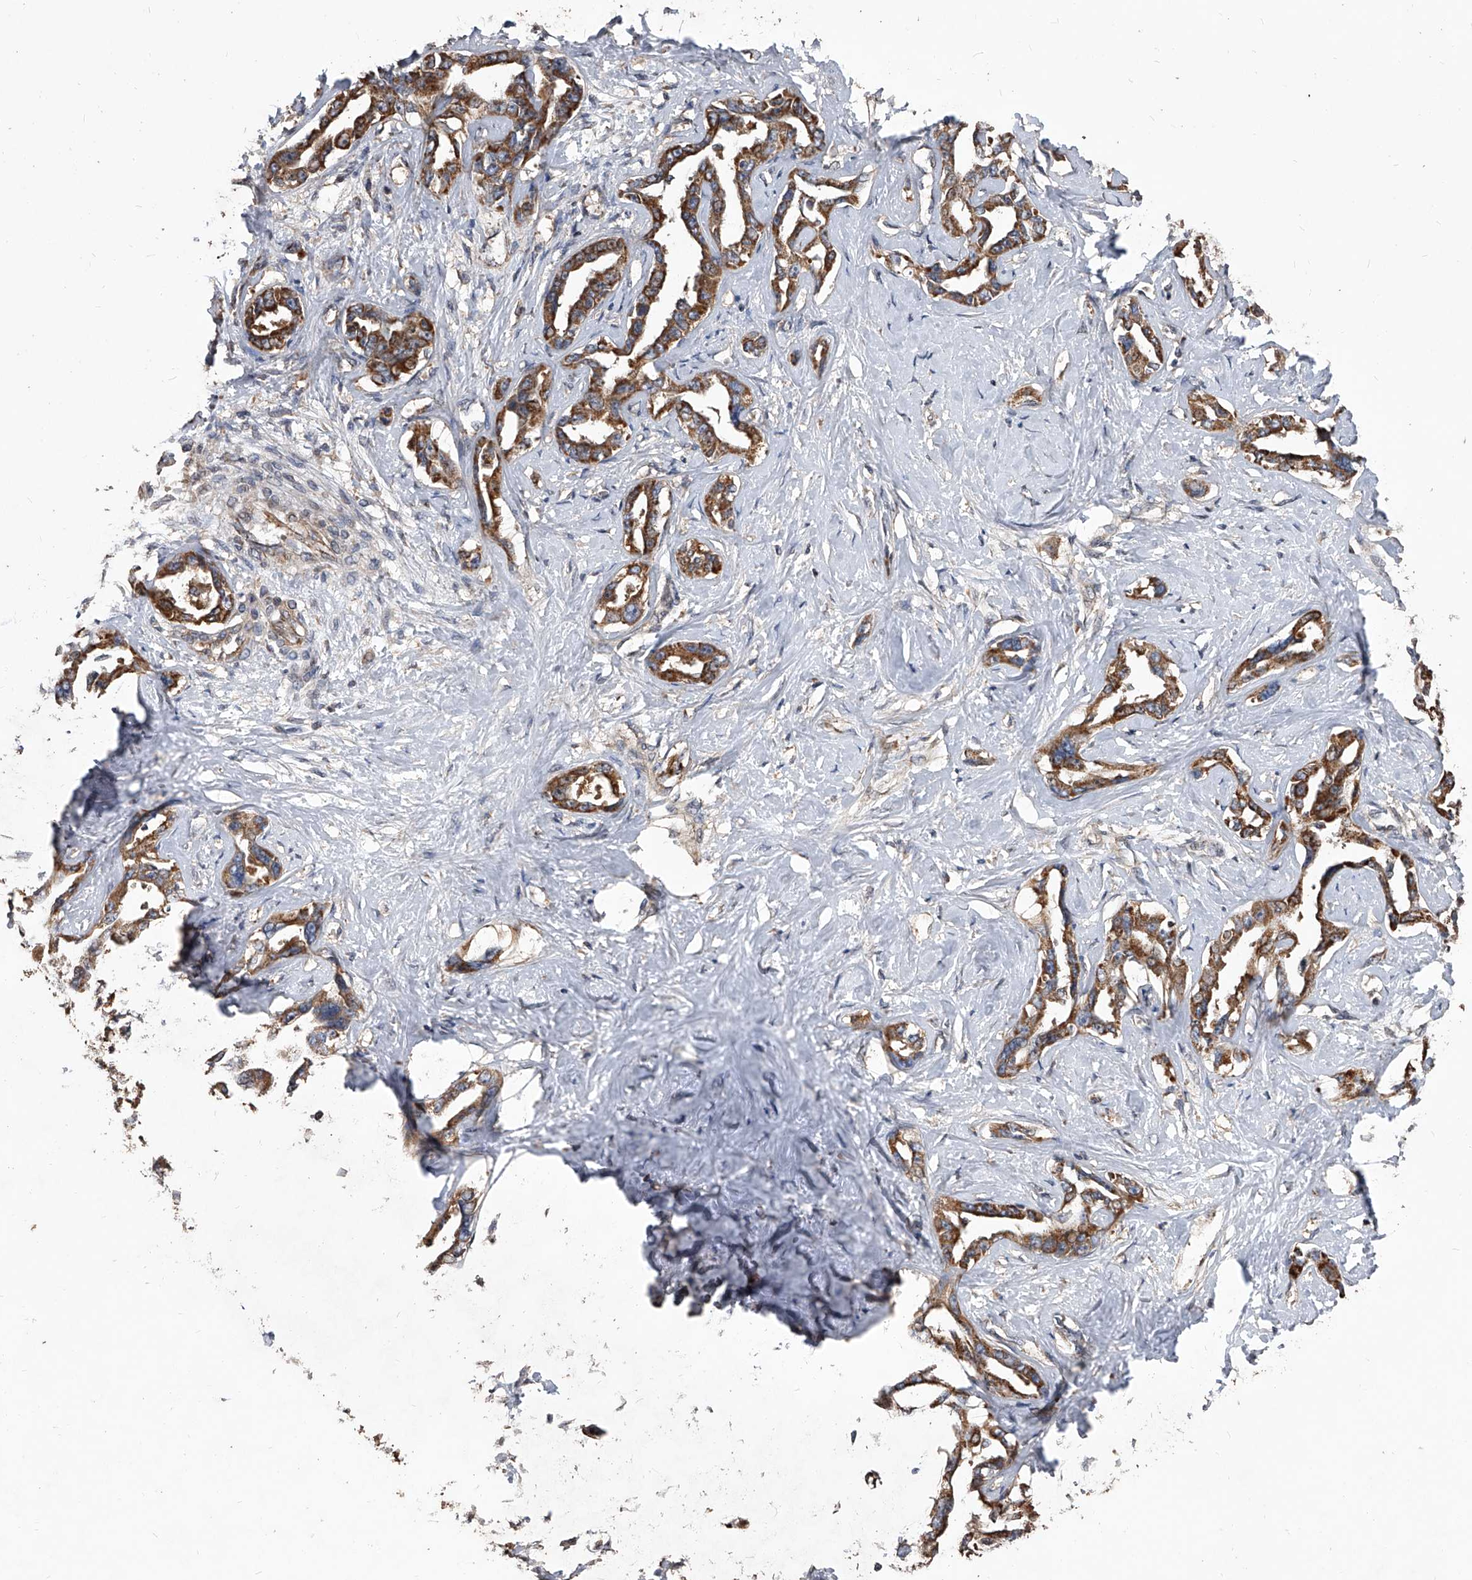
{"staining": {"intensity": "moderate", "quantity": ">75%", "location": "cytoplasmic/membranous"}, "tissue": "liver cancer", "cell_type": "Tumor cells", "image_type": "cancer", "snomed": [{"axis": "morphology", "description": "Cholangiocarcinoma"}, {"axis": "topography", "description": "Liver"}], "caption": "A medium amount of moderate cytoplasmic/membranous positivity is appreciated in about >75% of tumor cells in liver cancer tissue.", "gene": "LTV1", "patient": {"sex": "male", "age": 59}}